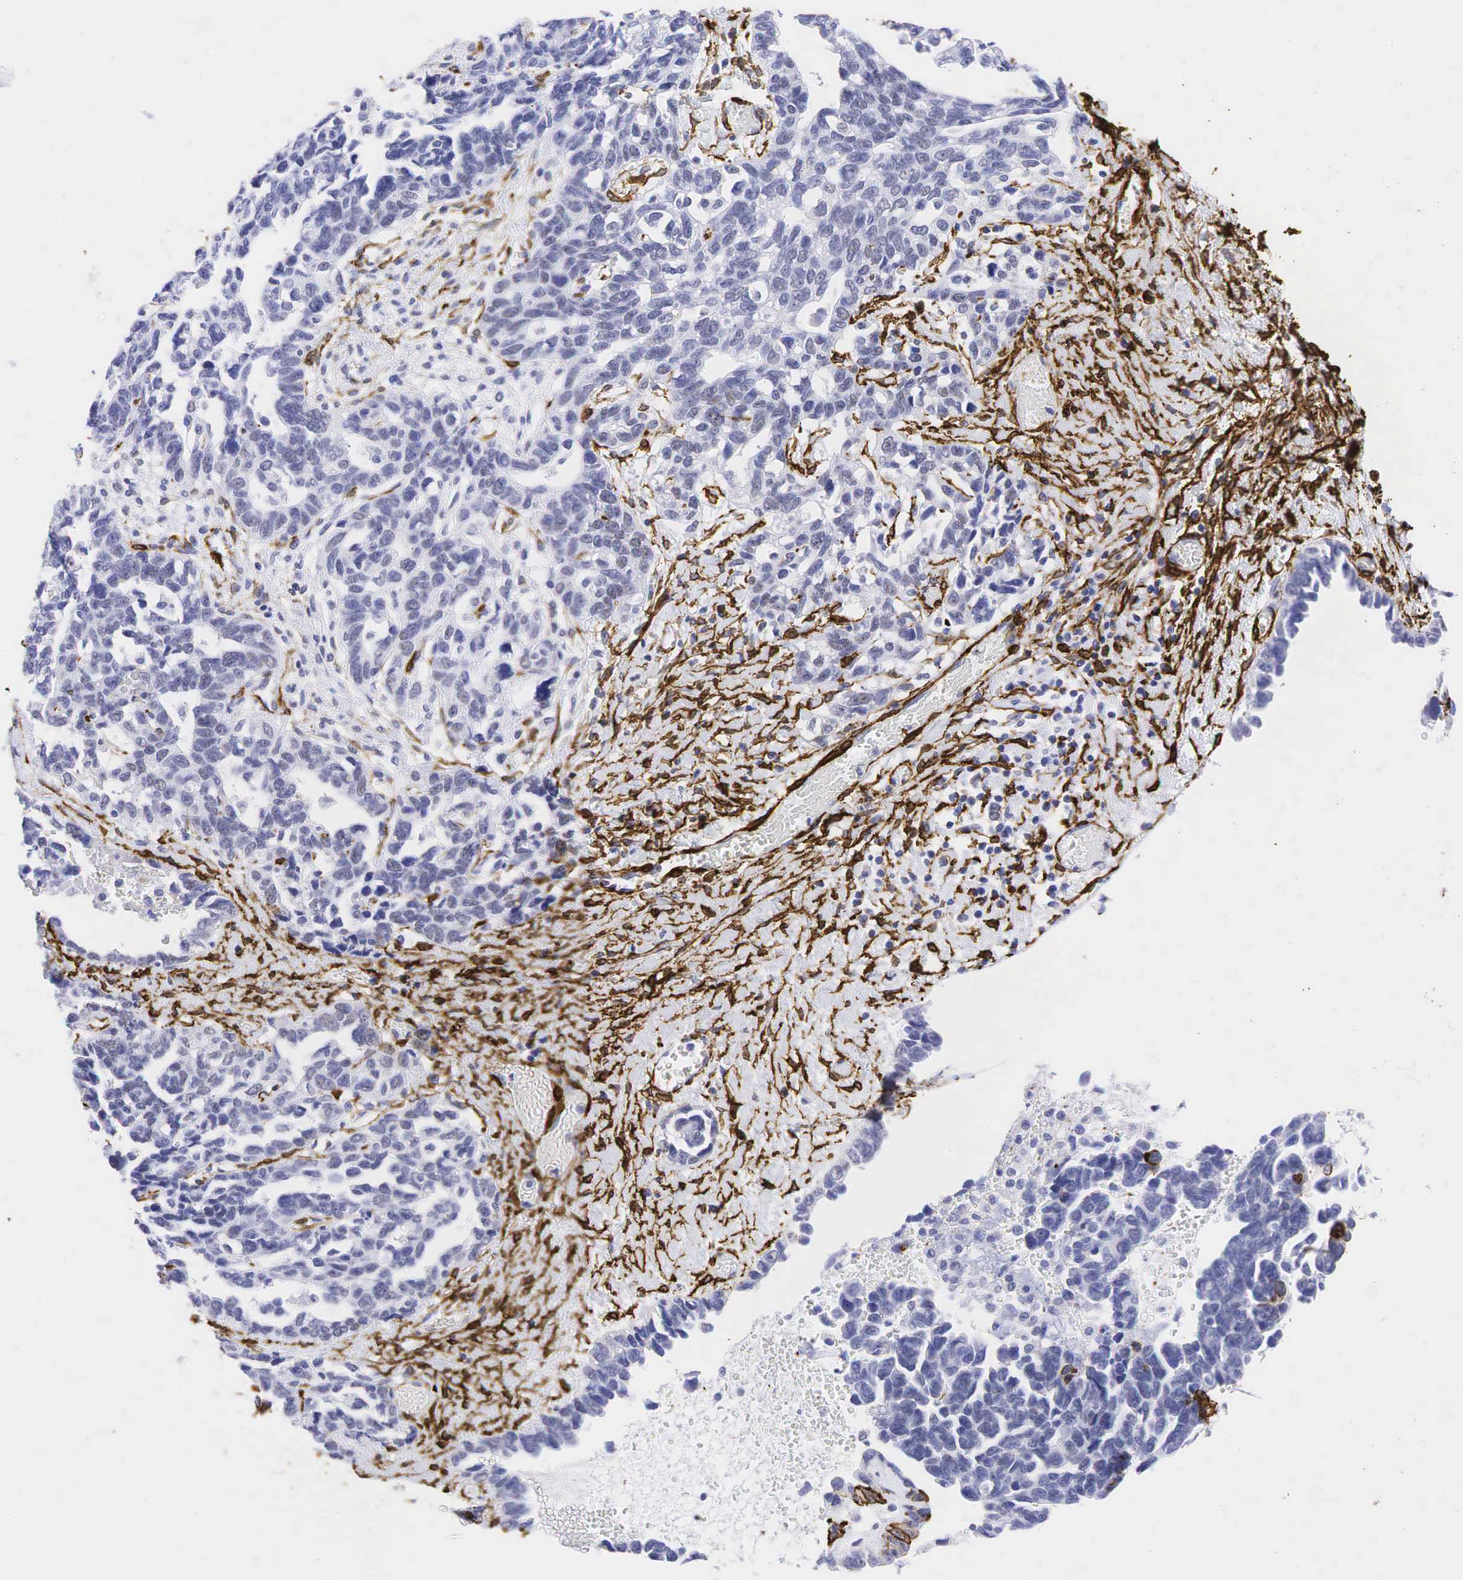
{"staining": {"intensity": "weak", "quantity": "<25%", "location": "nuclear"}, "tissue": "ovarian cancer", "cell_type": "Tumor cells", "image_type": "cancer", "snomed": [{"axis": "morphology", "description": "Cystadenocarcinoma, serous, NOS"}, {"axis": "topography", "description": "Ovary"}], "caption": "DAB immunohistochemical staining of human ovarian cancer exhibits no significant expression in tumor cells. (DAB (3,3'-diaminobenzidine) immunohistochemistry (IHC), high magnification).", "gene": "ACTA2", "patient": {"sex": "female", "age": 69}}